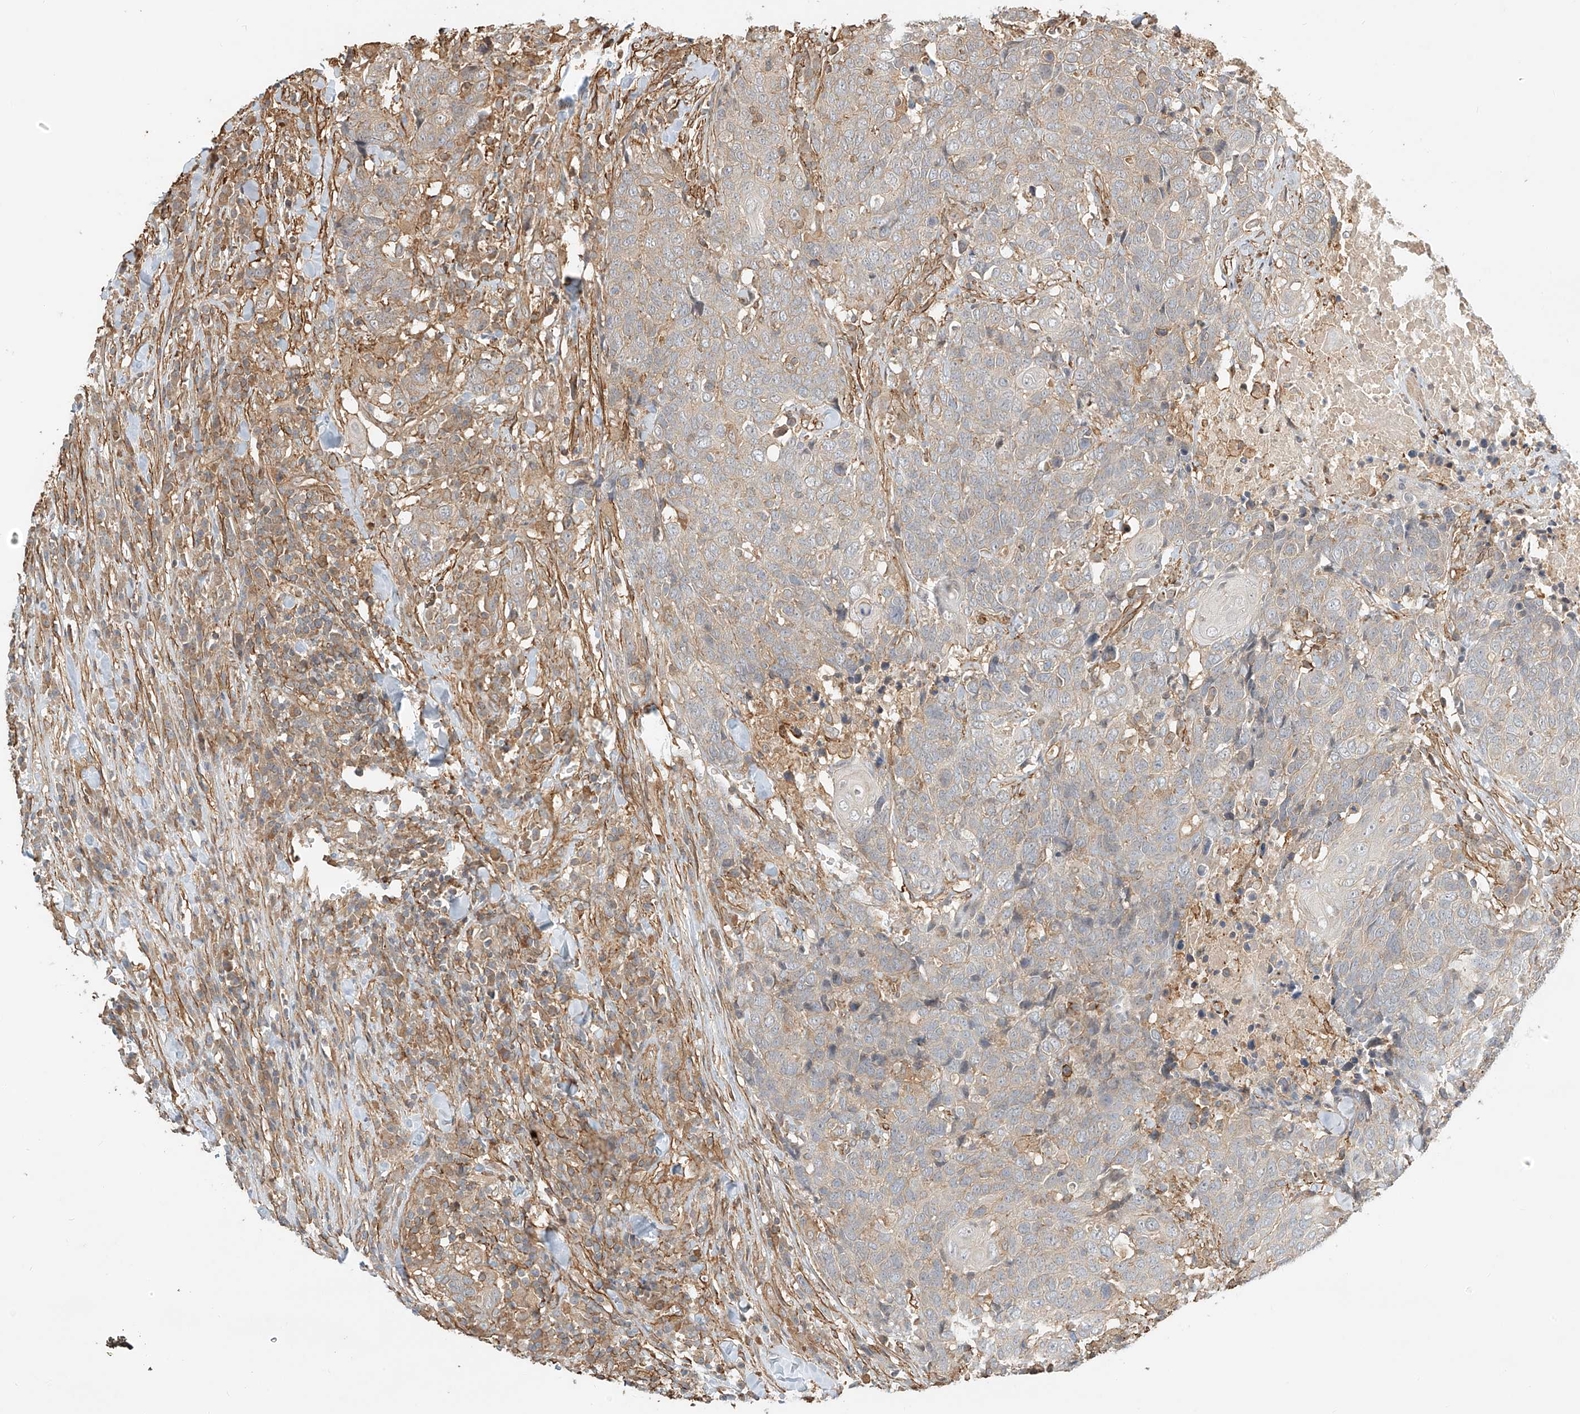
{"staining": {"intensity": "negative", "quantity": "none", "location": "none"}, "tissue": "head and neck cancer", "cell_type": "Tumor cells", "image_type": "cancer", "snomed": [{"axis": "morphology", "description": "Squamous cell carcinoma, NOS"}, {"axis": "topography", "description": "Head-Neck"}], "caption": "Head and neck squamous cell carcinoma stained for a protein using IHC reveals no positivity tumor cells.", "gene": "CSMD3", "patient": {"sex": "male", "age": 66}}